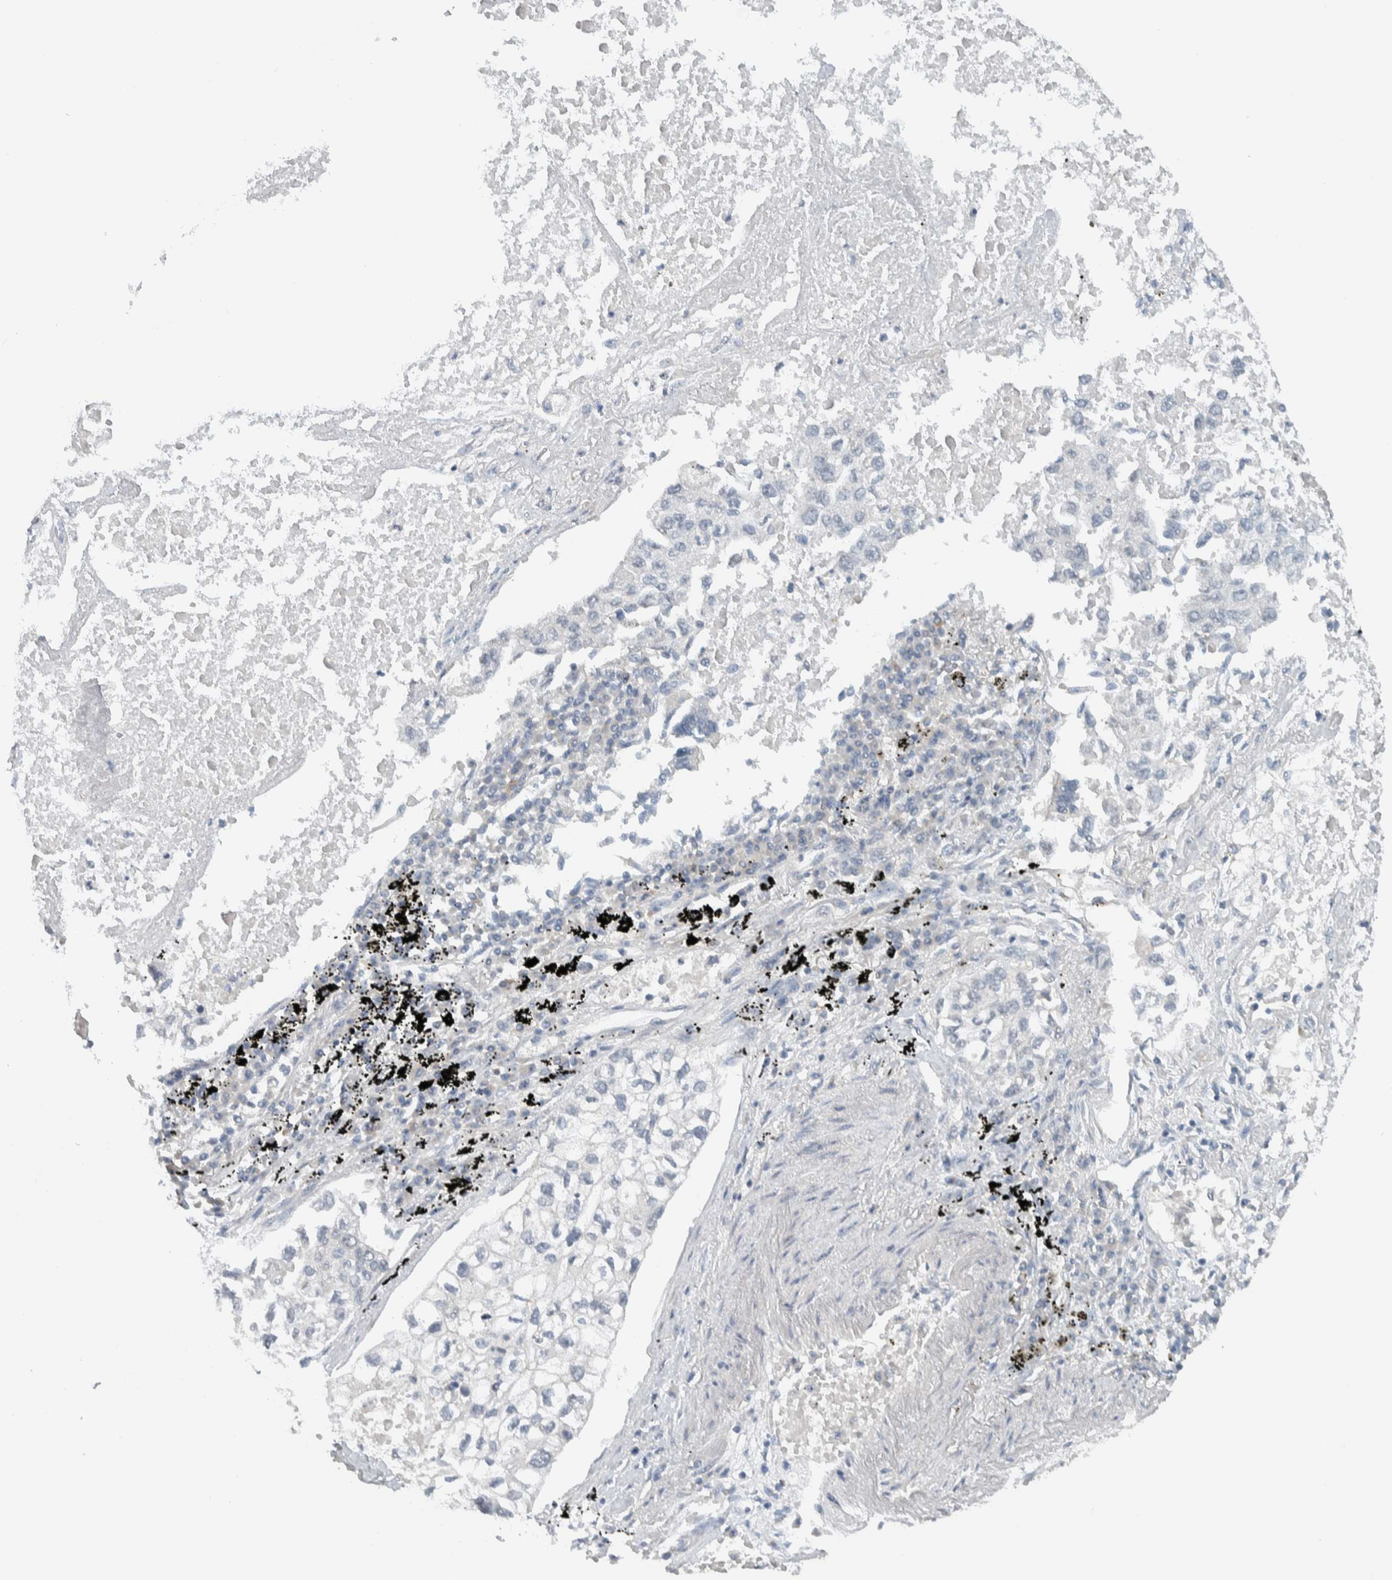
{"staining": {"intensity": "negative", "quantity": "none", "location": "none"}, "tissue": "lung cancer", "cell_type": "Tumor cells", "image_type": "cancer", "snomed": [{"axis": "morphology", "description": "Inflammation, NOS"}, {"axis": "morphology", "description": "Adenocarcinoma, NOS"}, {"axis": "topography", "description": "Lung"}], "caption": "This photomicrograph is of adenocarcinoma (lung) stained with immunohistochemistry (IHC) to label a protein in brown with the nuclei are counter-stained blue. There is no staining in tumor cells.", "gene": "MPRIP", "patient": {"sex": "male", "age": 63}}